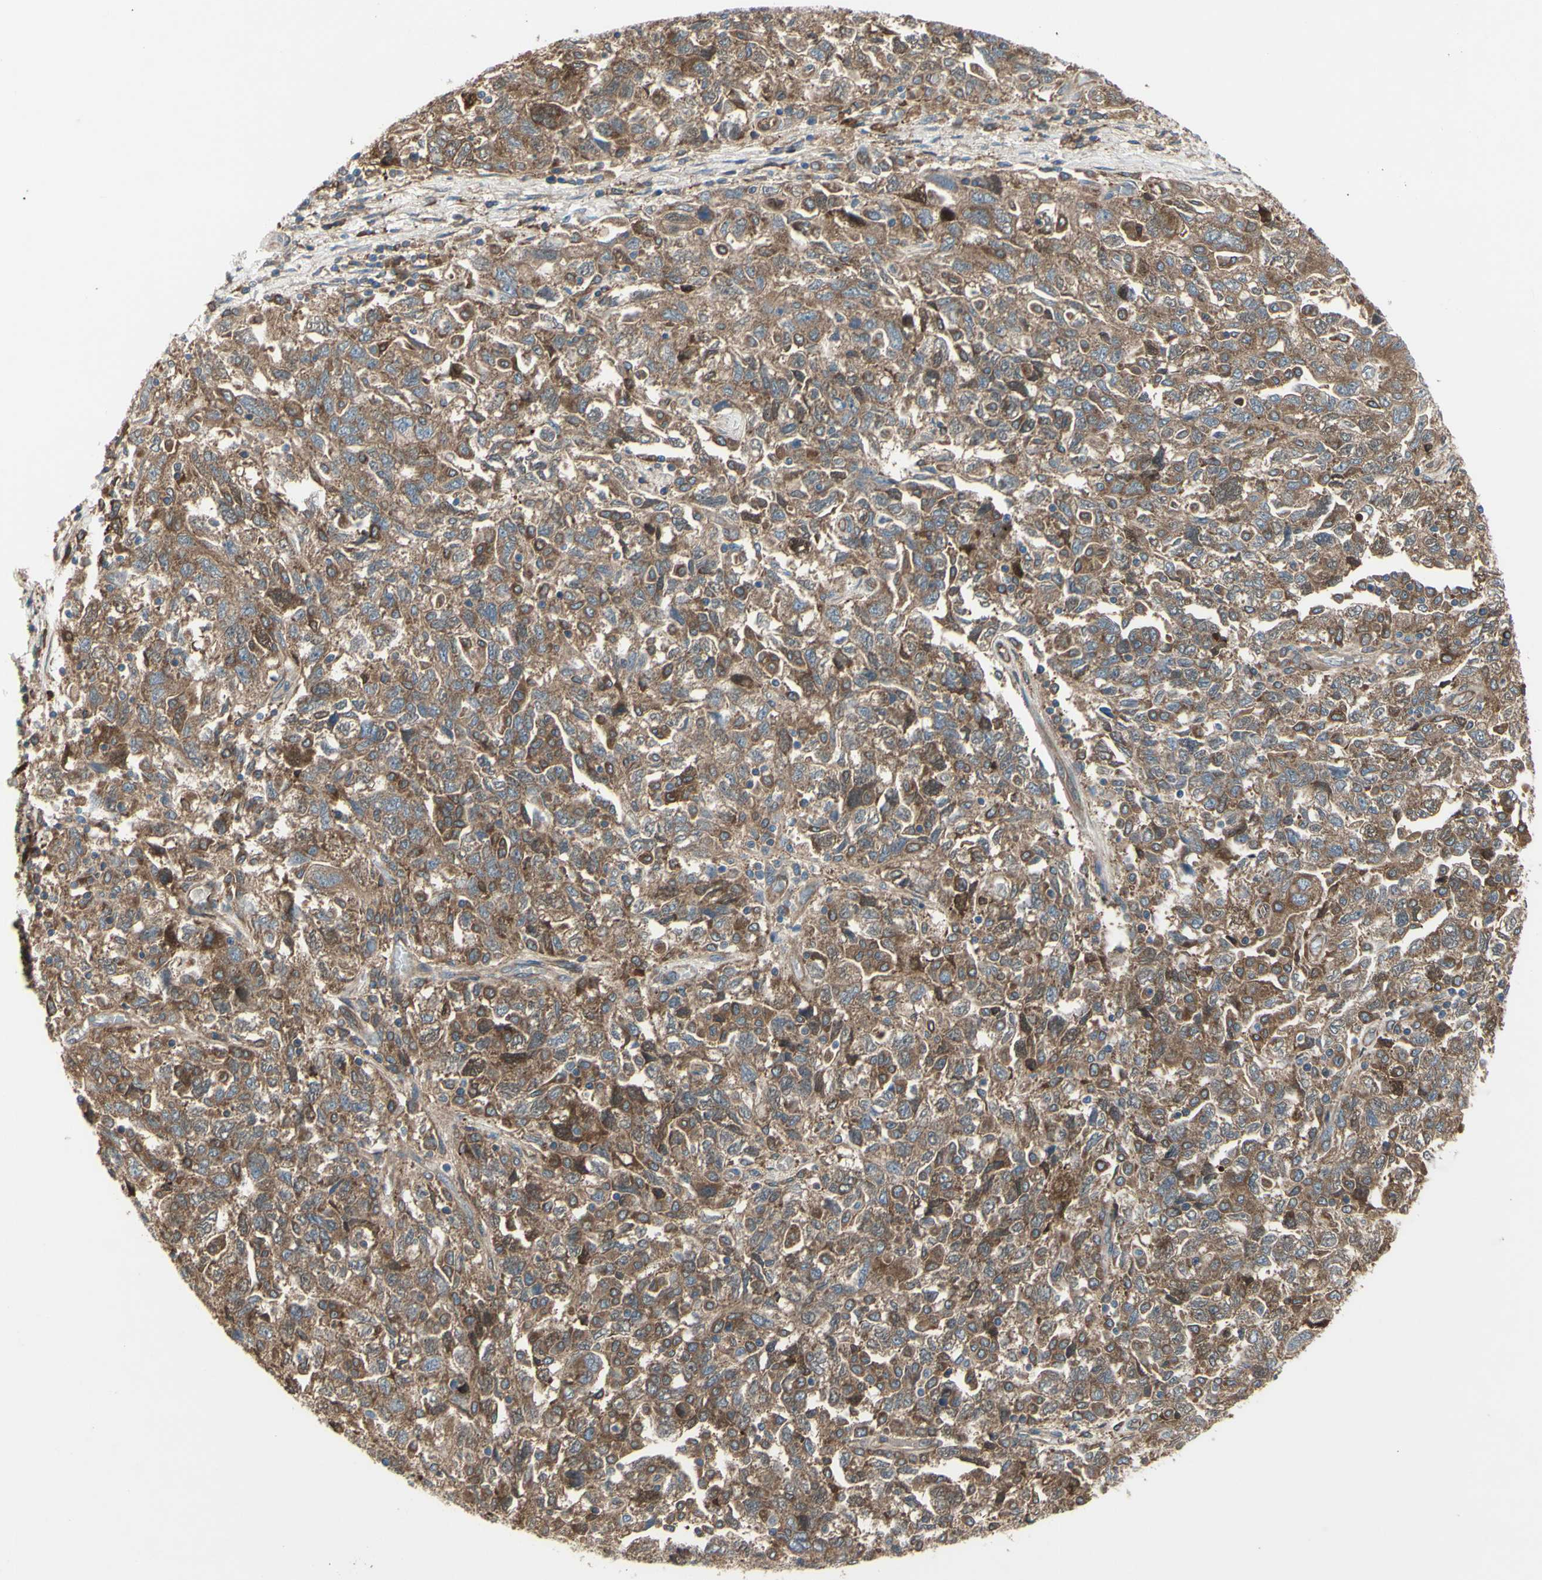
{"staining": {"intensity": "moderate", "quantity": ">75%", "location": "cytoplasmic/membranous"}, "tissue": "ovarian cancer", "cell_type": "Tumor cells", "image_type": "cancer", "snomed": [{"axis": "morphology", "description": "Carcinoma, NOS"}, {"axis": "morphology", "description": "Cystadenocarcinoma, serous, NOS"}, {"axis": "topography", "description": "Ovary"}], "caption": "A photomicrograph showing moderate cytoplasmic/membranous expression in approximately >75% of tumor cells in ovarian cancer (serous cystadenocarcinoma), as visualized by brown immunohistochemical staining.", "gene": "IGSF9B", "patient": {"sex": "female", "age": 69}}